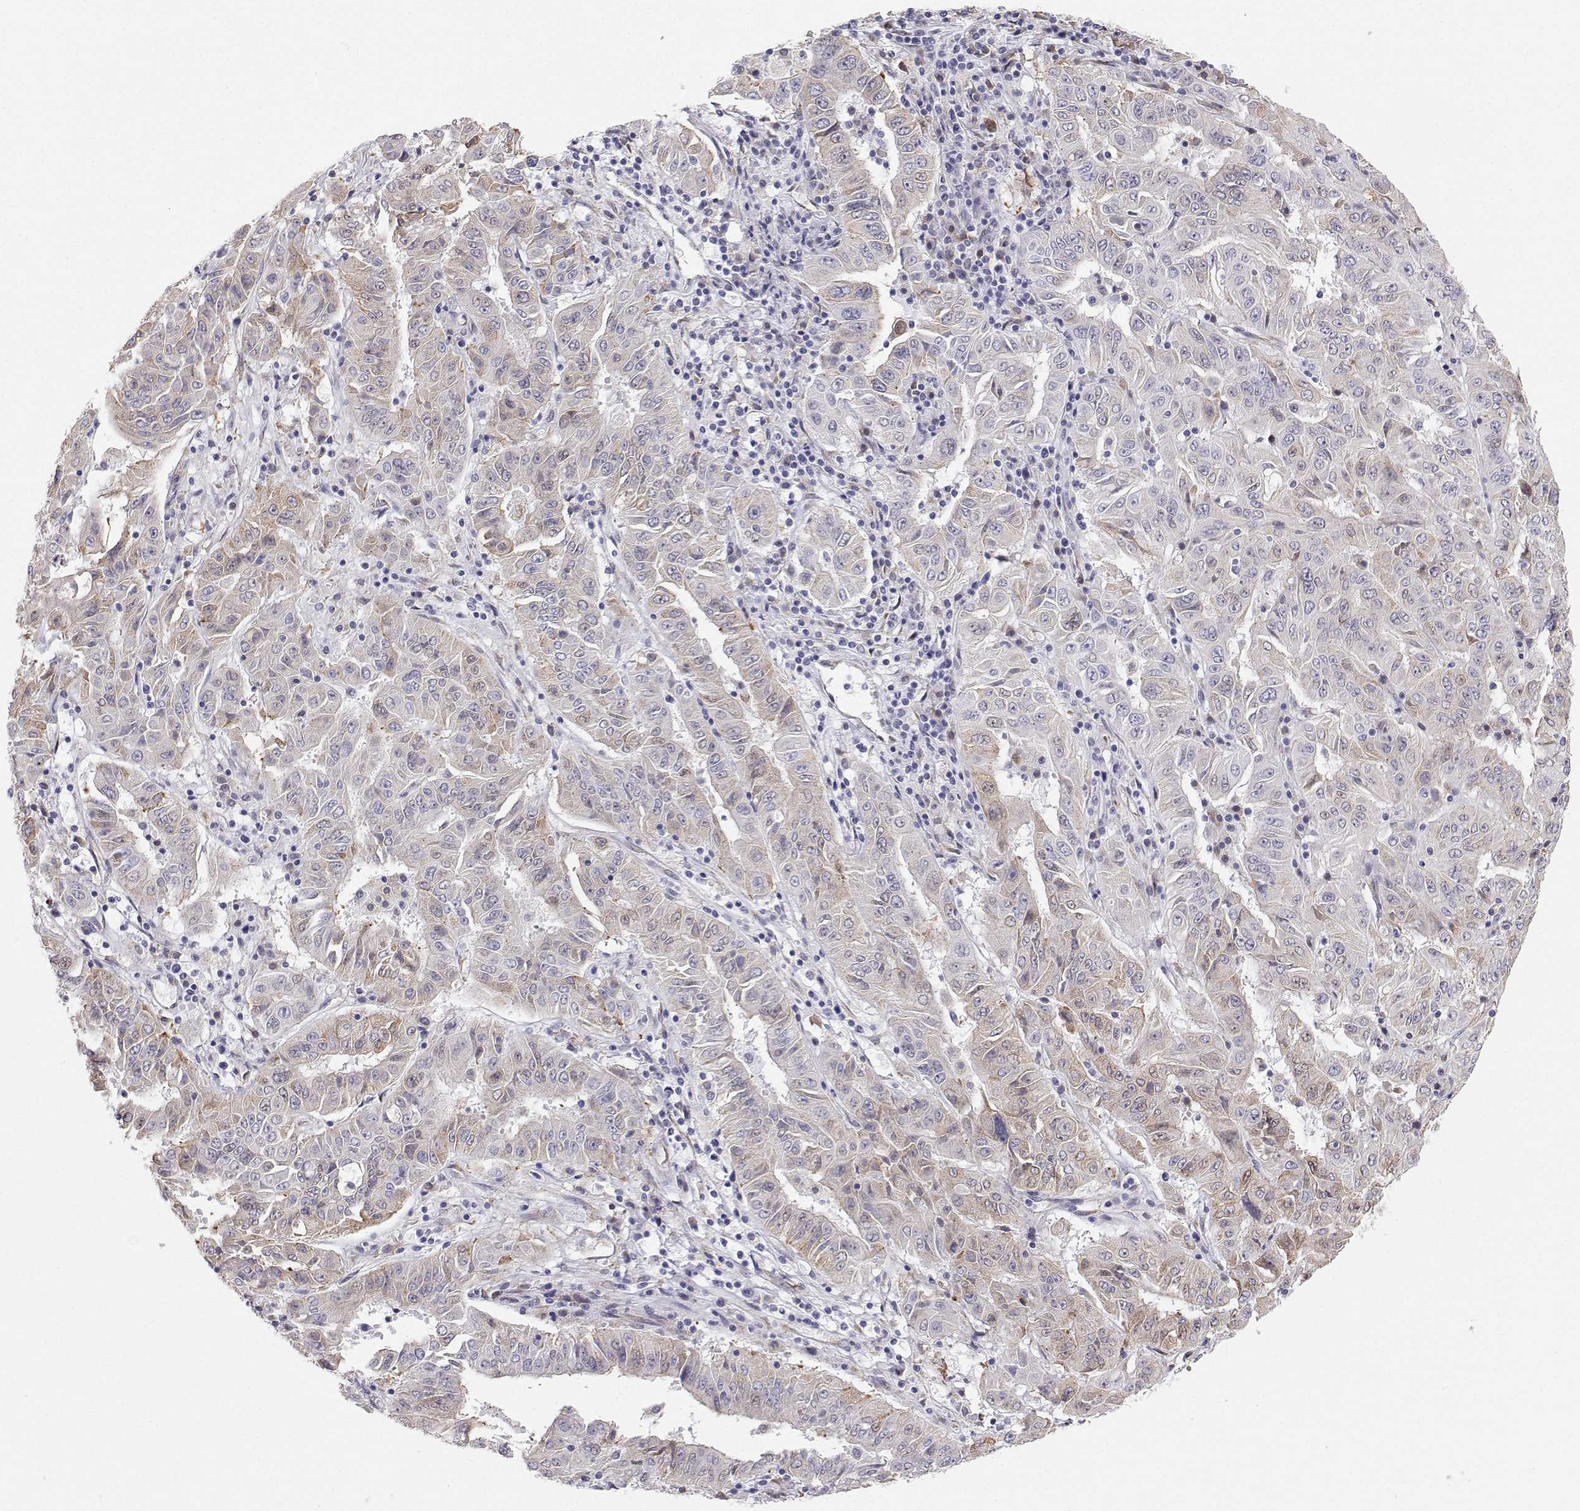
{"staining": {"intensity": "weak", "quantity": "25%-75%", "location": "cytoplasmic/membranous"}, "tissue": "pancreatic cancer", "cell_type": "Tumor cells", "image_type": "cancer", "snomed": [{"axis": "morphology", "description": "Adenocarcinoma, NOS"}, {"axis": "topography", "description": "Pancreas"}], "caption": "Adenocarcinoma (pancreatic) tissue exhibits weak cytoplasmic/membranous positivity in approximately 25%-75% of tumor cells", "gene": "STARD13", "patient": {"sex": "male", "age": 63}}